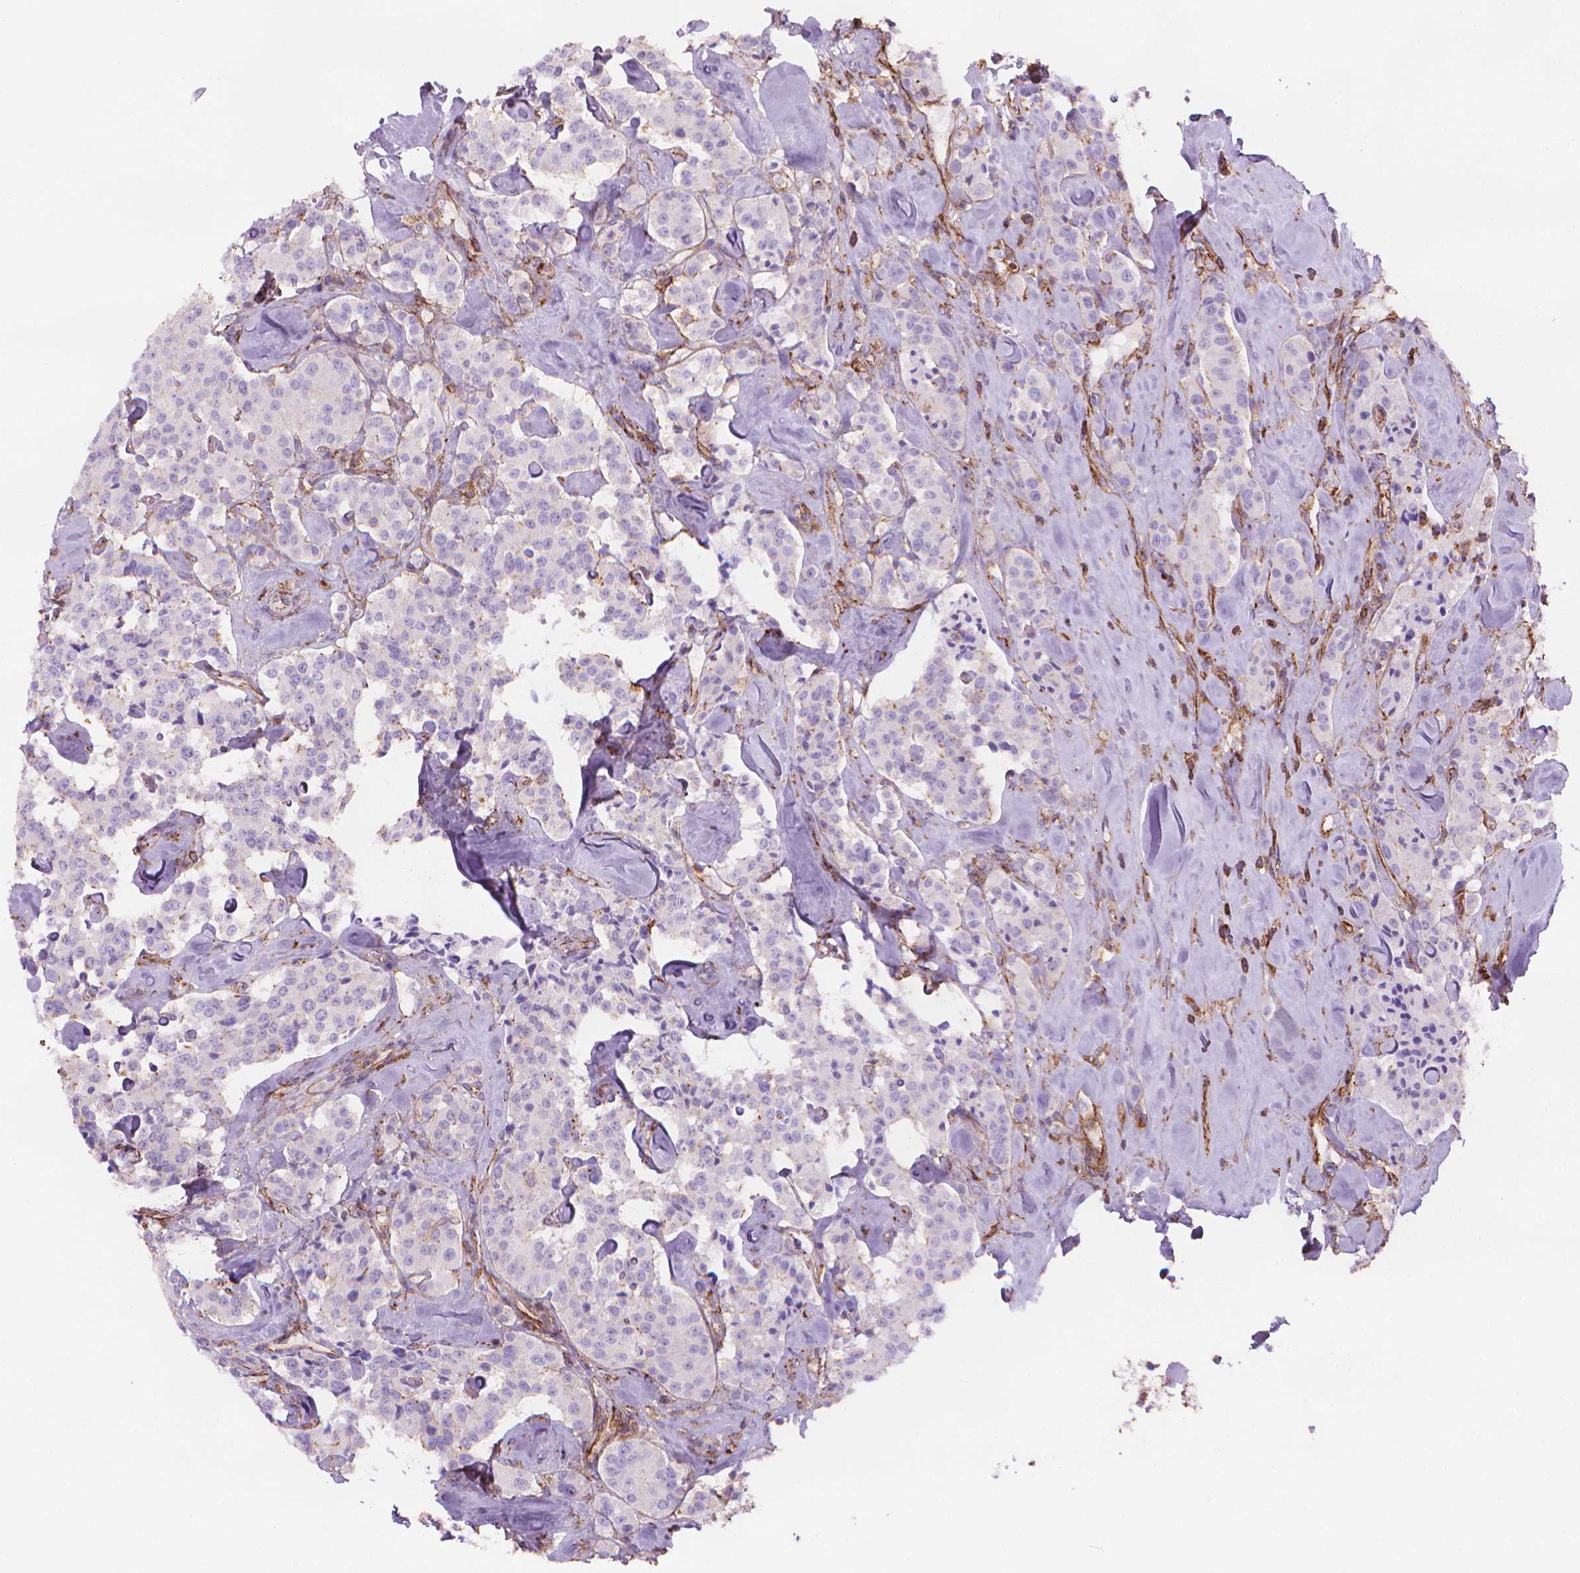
{"staining": {"intensity": "negative", "quantity": "none", "location": "none"}, "tissue": "carcinoid", "cell_type": "Tumor cells", "image_type": "cancer", "snomed": [{"axis": "morphology", "description": "Carcinoid, malignant, NOS"}, {"axis": "topography", "description": "Pancreas"}], "caption": "This is an immunohistochemistry (IHC) histopathology image of human carcinoid. There is no expression in tumor cells.", "gene": "PATJ", "patient": {"sex": "male", "age": 41}}